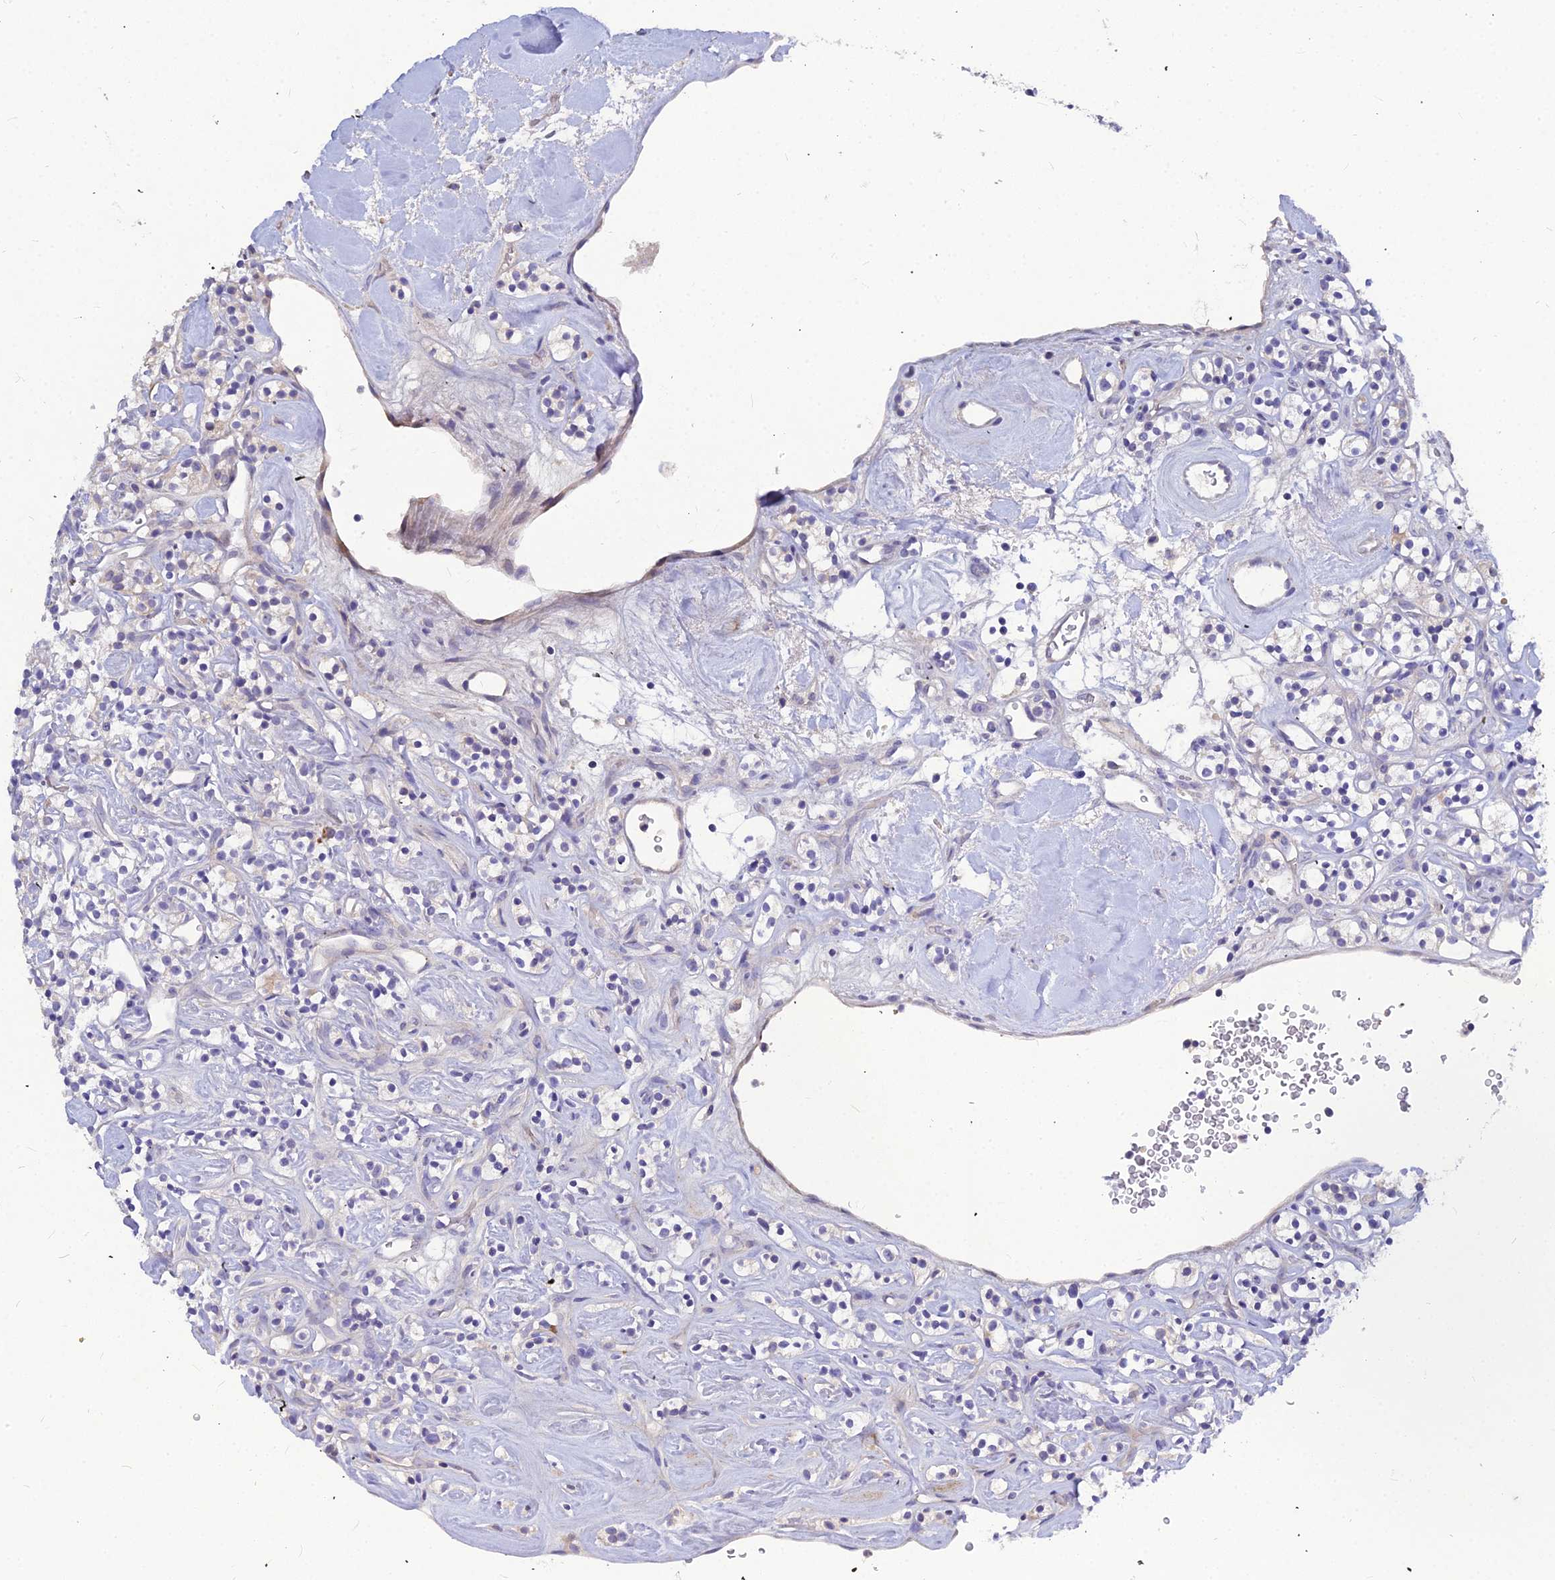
{"staining": {"intensity": "negative", "quantity": "none", "location": "none"}, "tissue": "renal cancer", "cell_type": "Tumor cells", "image_type": "cancer", "snomed": [{"axis": "morphology", "description": "Adenocarcinoma, NOS"}, {"axis": "topography", "description": "Kidney"}], "caption": "Tumor cells are negative for protein expression in human renal cancer.", "gene": "DMRTA1", "patient": {"sex": "male", "age": 77}}